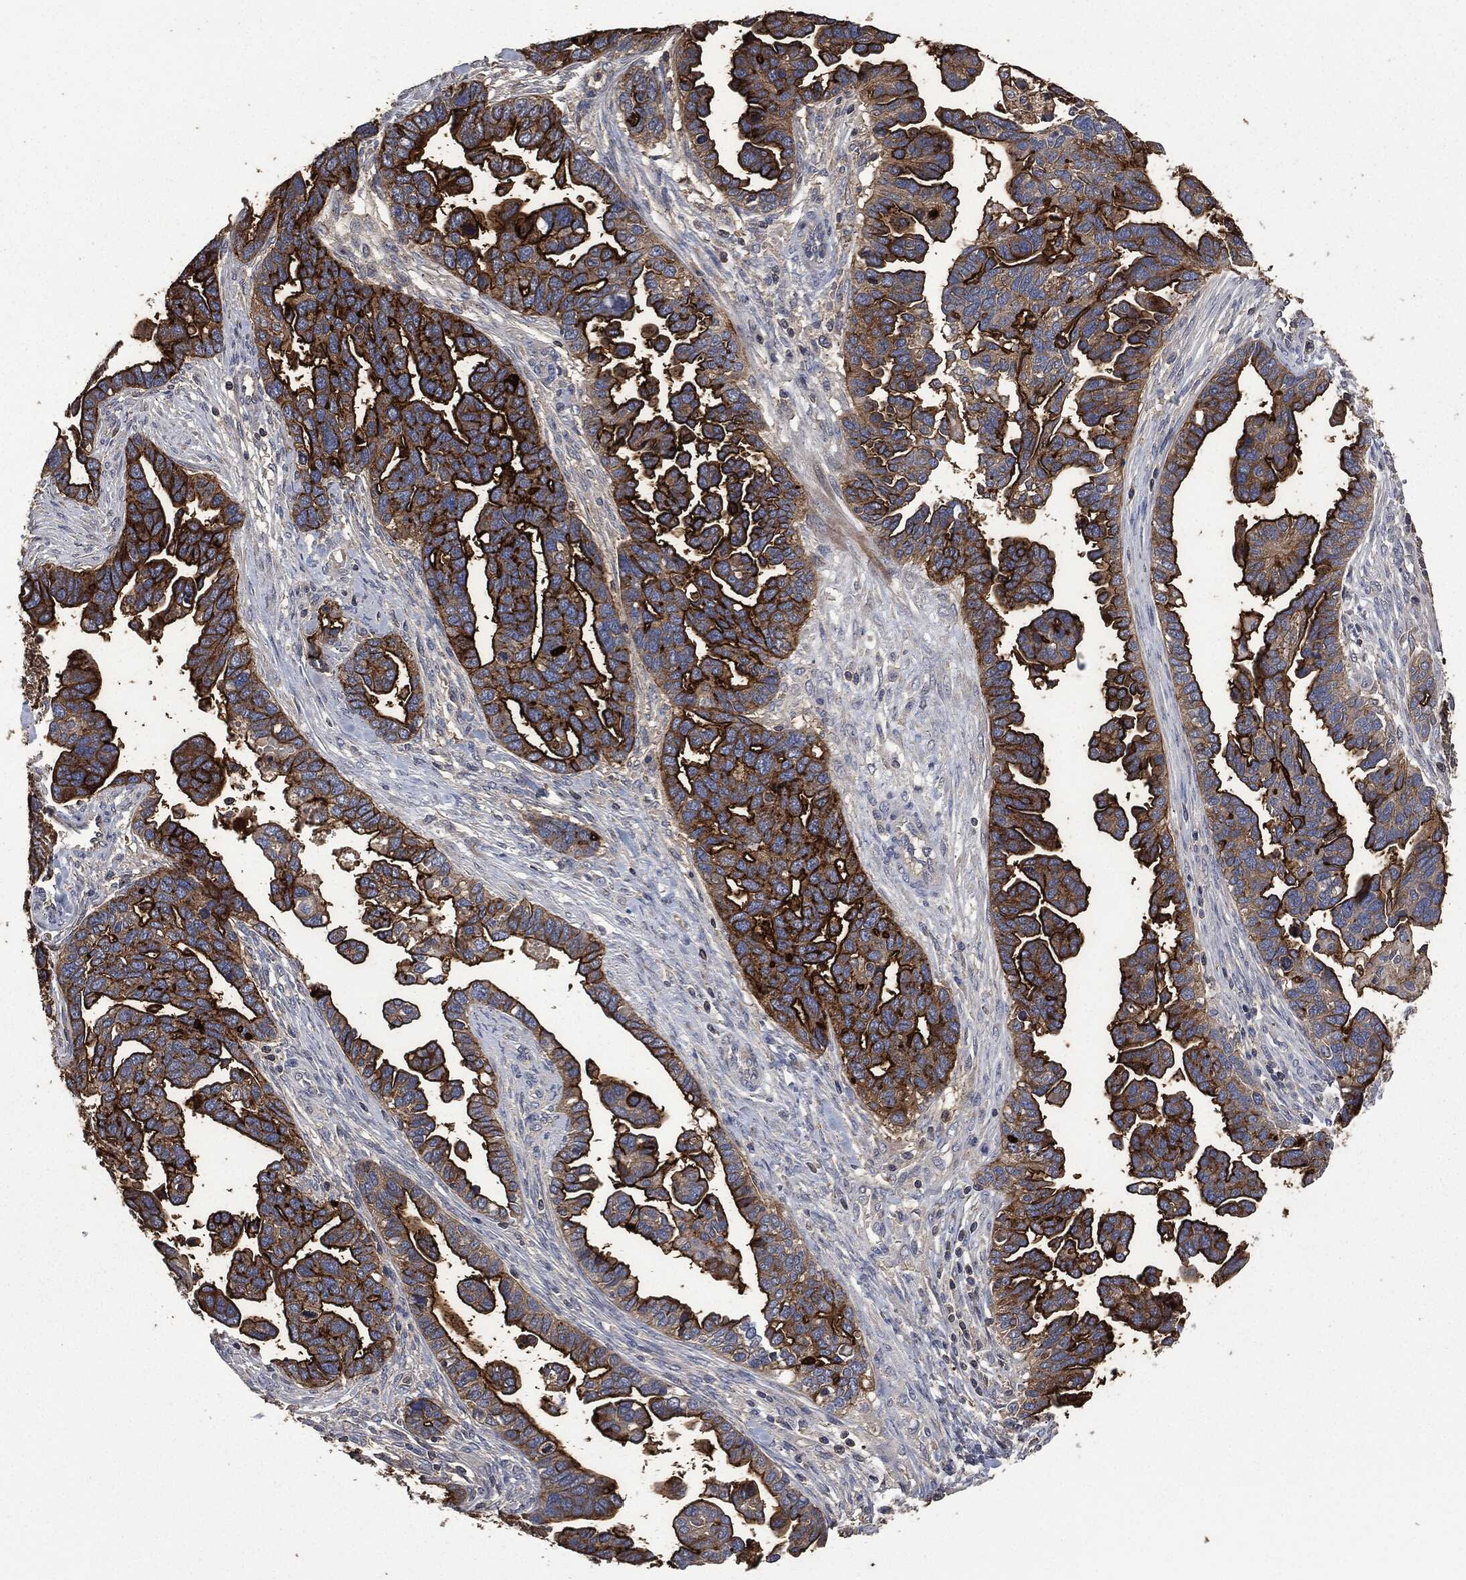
{"staining": {"intensity": "strong", "quantity": "25%-75%", "location": "cytoplasmic/membranous"}, "tissue": "ovarian cancer", "cell_type": "Tumor cells", "image_type": "cancer", "snomed": [{"axis": "morphology", "description": "Cystadenocarcinoma, serous, NOS"}, {"axis": "topography", "description": "Ovary"}], "caption": "Ovarian cancer (serous cystadenocarcinoma) stained with IHC demonstrates strong cytoplasmic/membranous positivity in approximately 25%-75% of tumor cells.", "gene": "MSLN", "patient": {"sex": "female", "age": 54}}